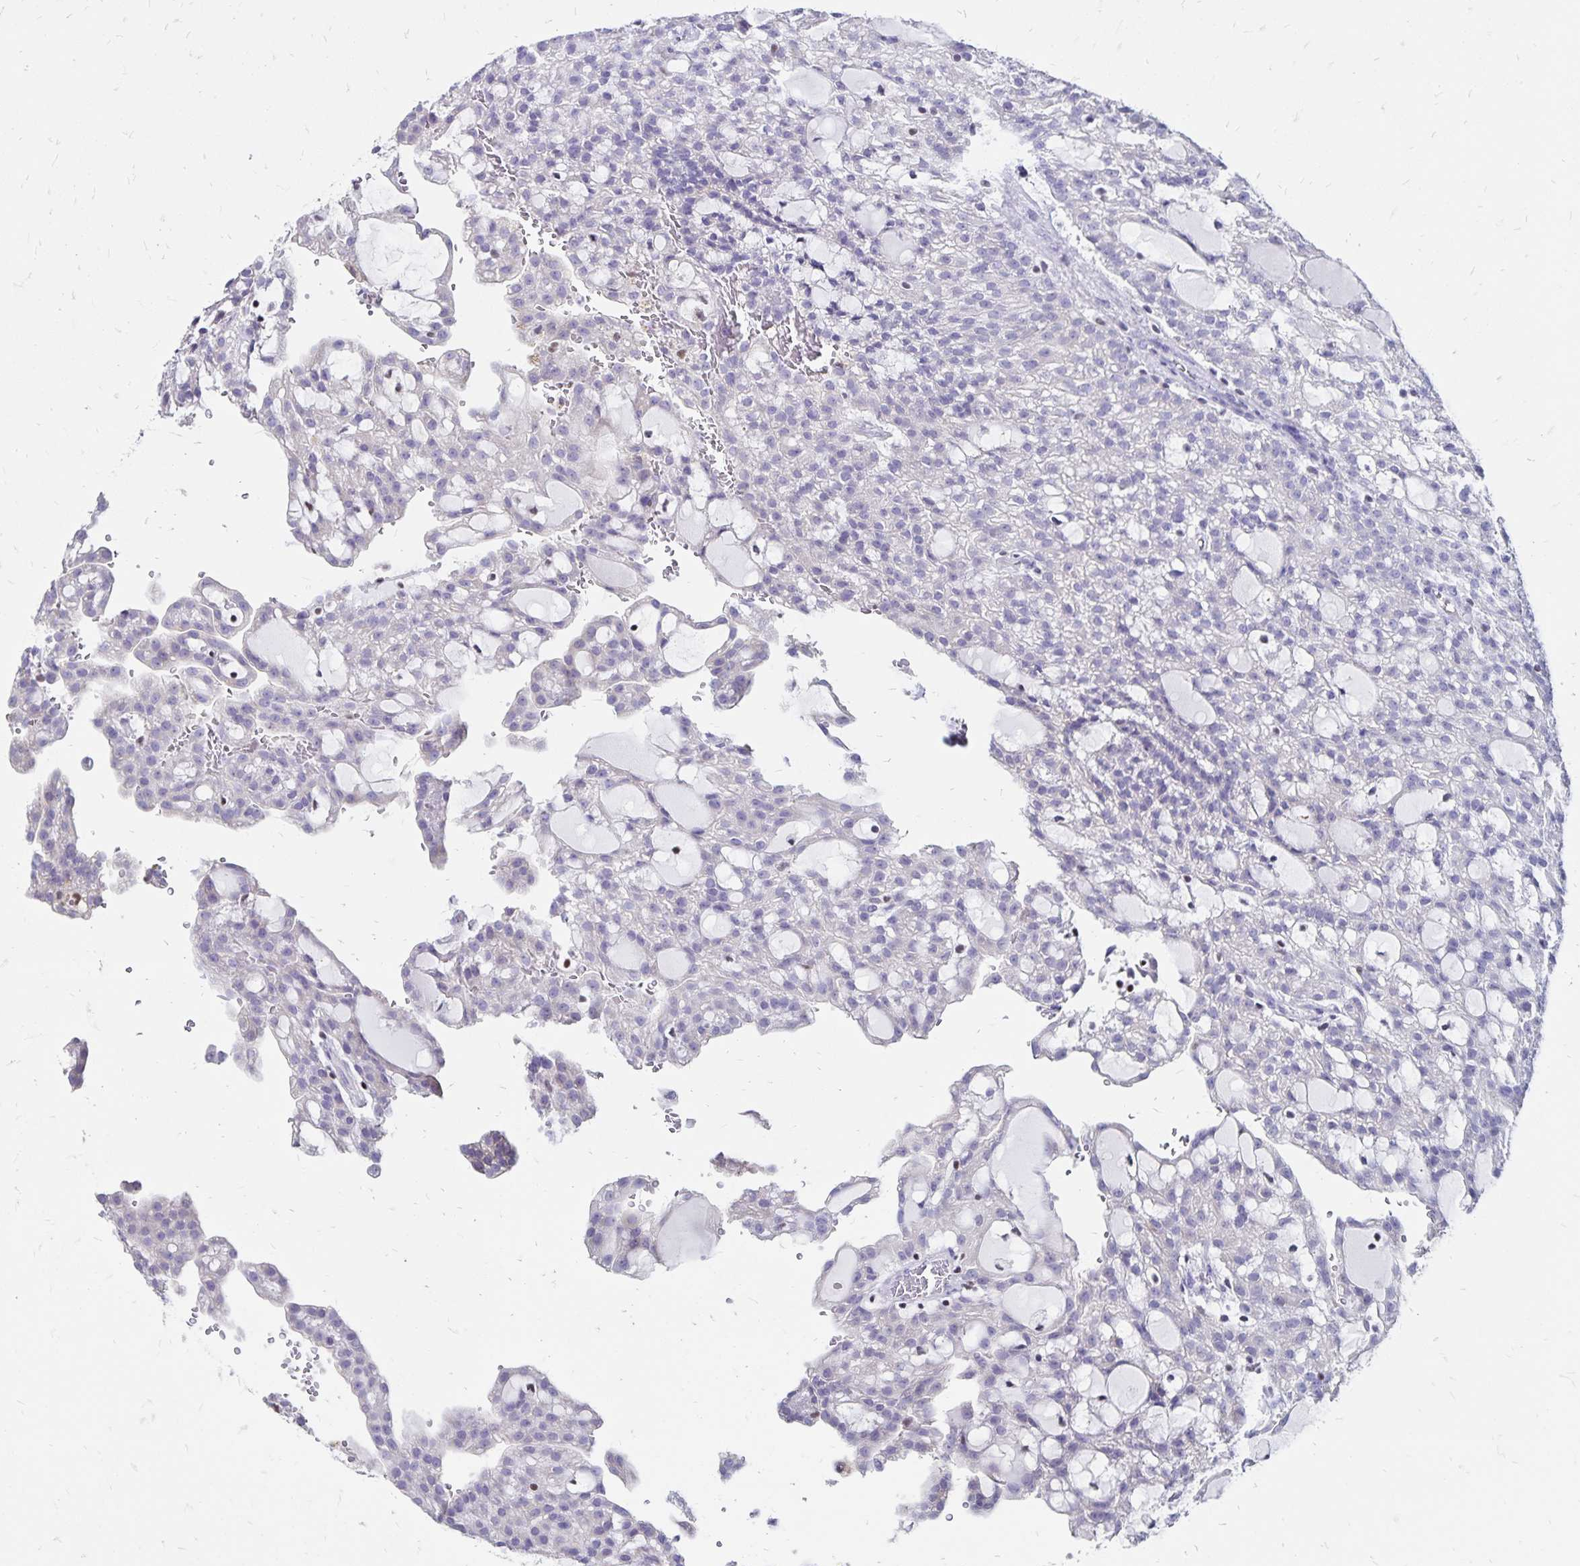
{"staining": {"intensity": "negative", "quantity": "none", "location": "none"}, "tissue": "renal cancer", "cell_type": "Tumor cells", "image_type": "cancer", "snomed": [{"axis": "morphology", "description": "Adenocarcinoma, NOS"}, {"axis": "topography", "description": "Kidney"}], "caption": "IHC histopathology image of renal cancer (adenocarcinoma) stained for a protein (brown), which demonstrates no expression in tumor cells.", "gene": "IKZF1", "patient": {"sex": "male", "age": 63}}